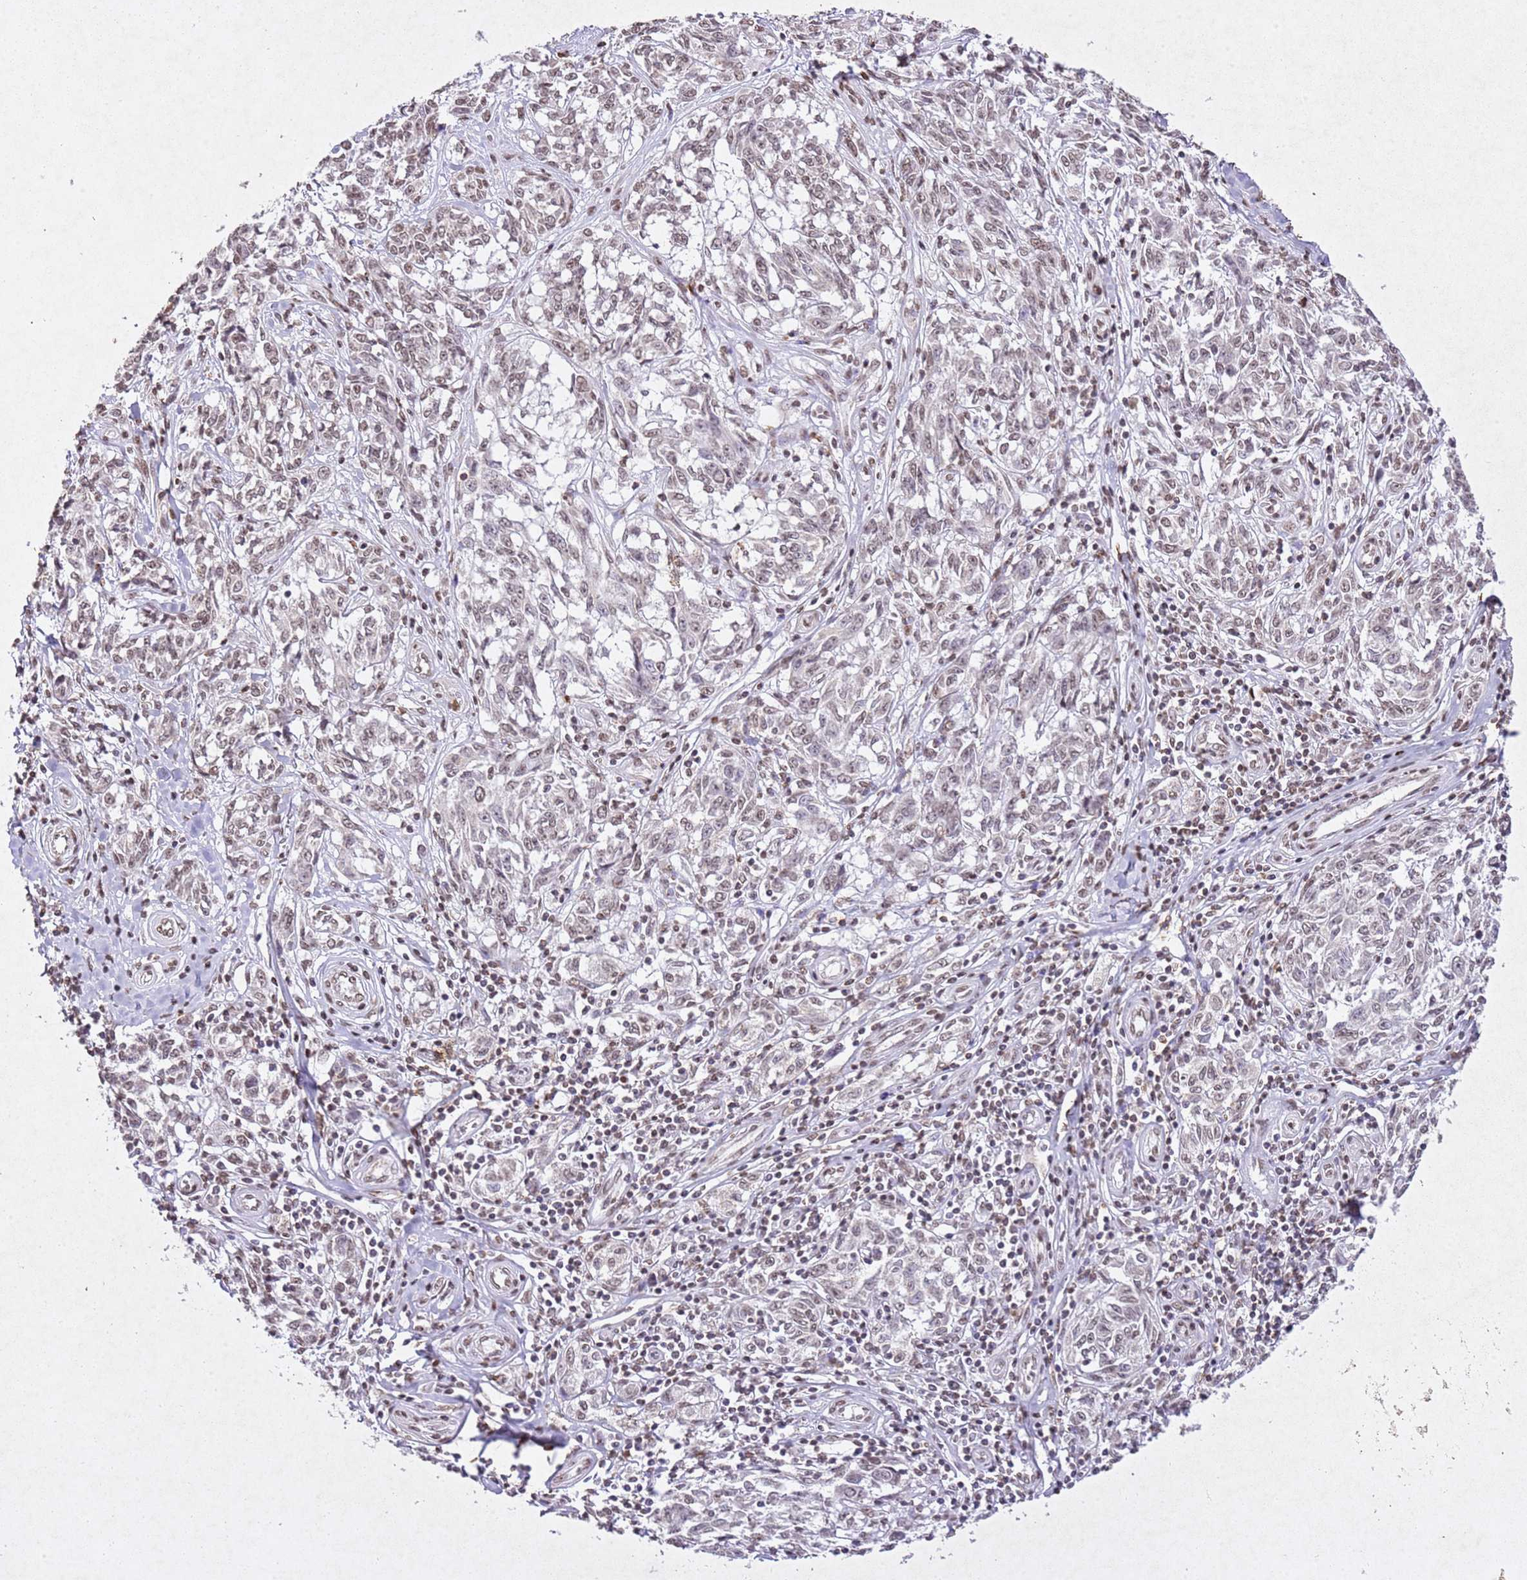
{"staining": {"intensity": "weak", "quantity": "25%-75%", "location": "nuclear"}, "tissue": "melanoma", "cell_type": "Tumor cells", "image_type": "cancer", "snomed": [{"axis": "morphology", "description": "Normal tissue, NOS"}, {"axis": "morphology", "description": "Malignant melanoma, NOS"}, {"axis": "topography", "description": "Skin"}], "caption": "Immunohistochemical staining of melanoma reveals weak nuclear protein staining in about 25%-75% of tumor cells.", "gene": "BMAL1", "patient": {"sex": "female", "age": 64}}